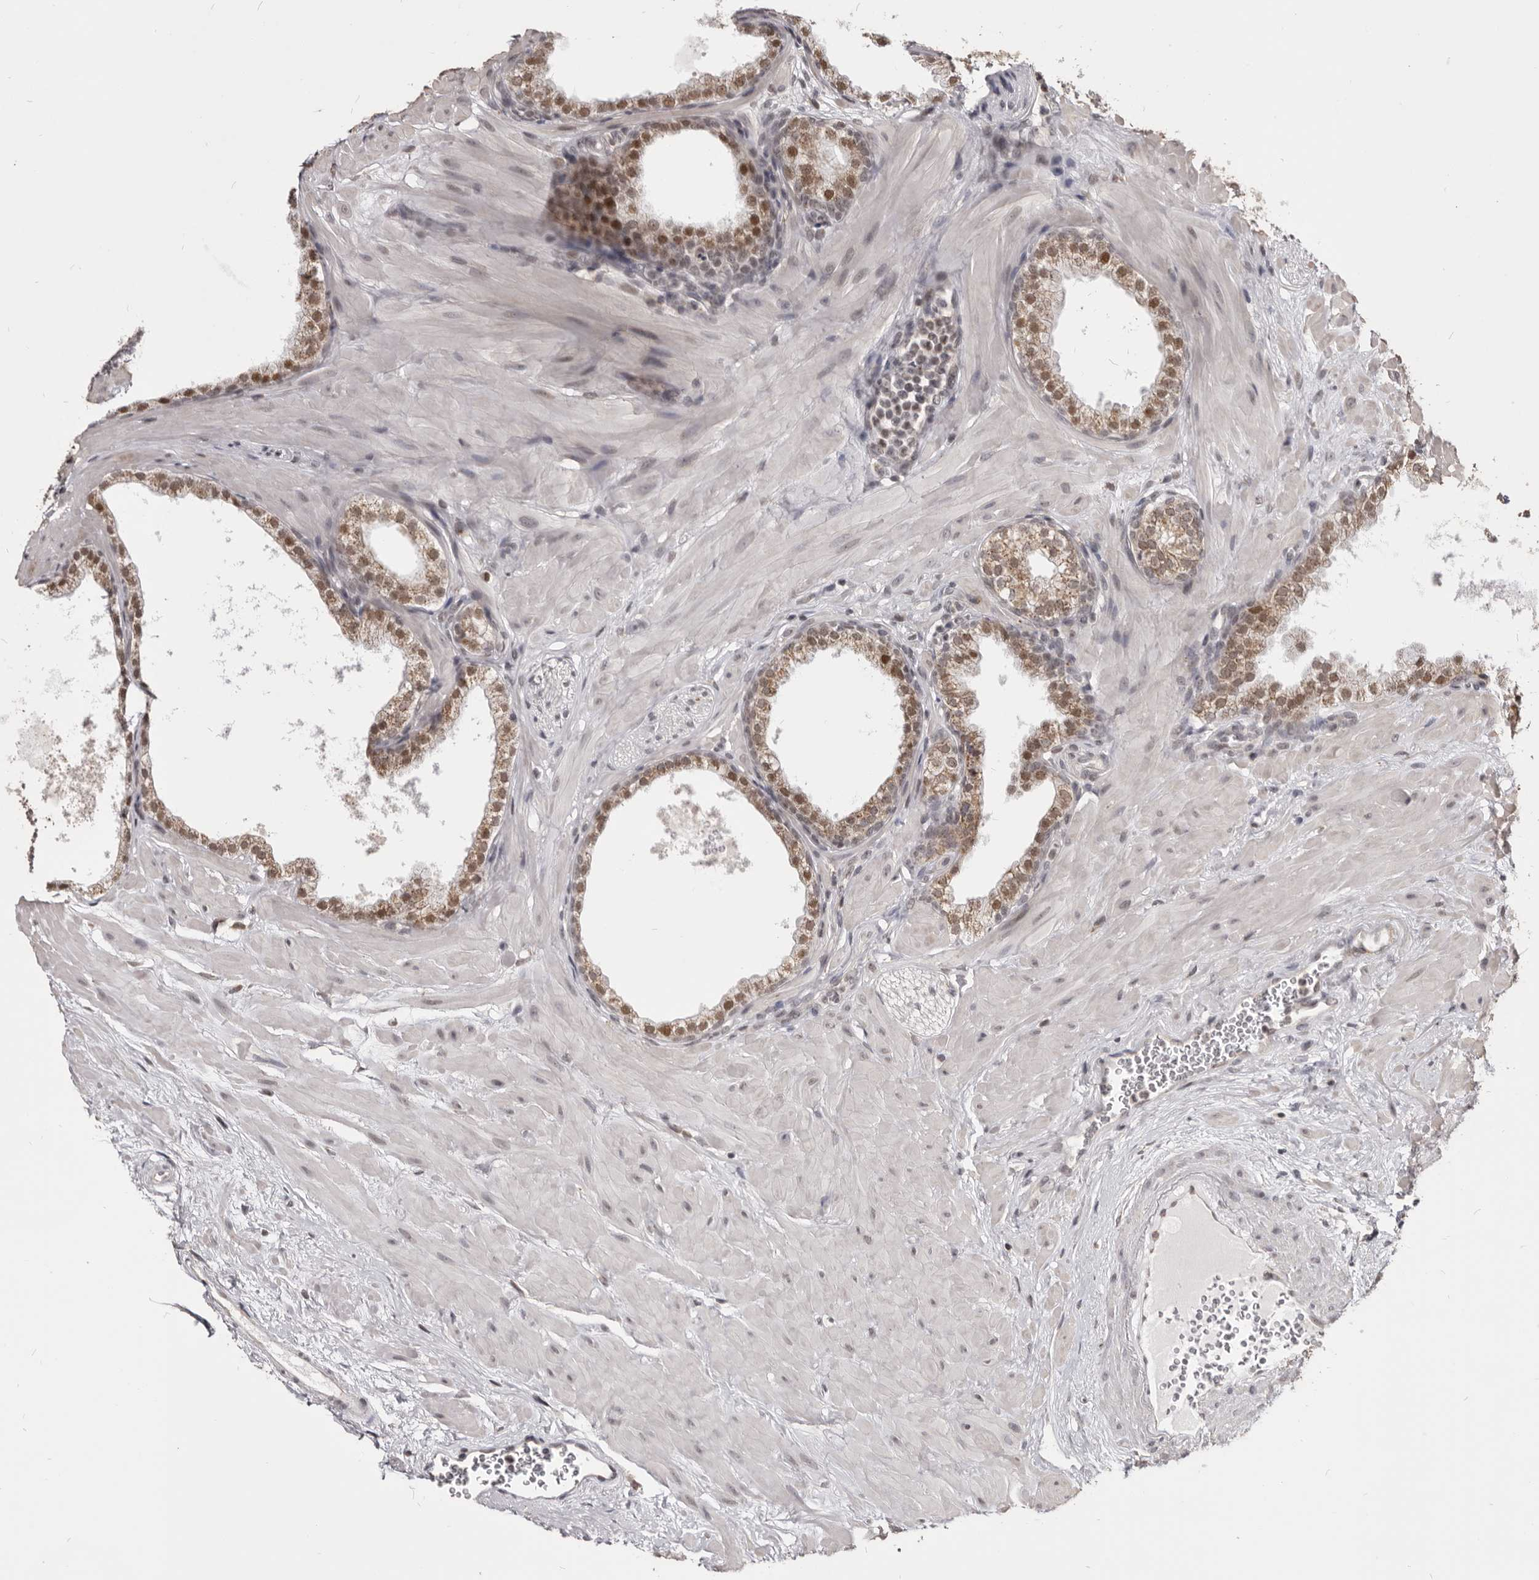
{"staining": {"intensity": "strong", "quantity": ">75%", "location": "nuclear"}, "tissue": "prostate", "cell_type": "Glandular cells", "image_type": "normal", "snomed": [{"axis": "morphology", "description": "Normal tissue, NOS"}, {"axis": "morphology", "description": "Urothelial carcinoma, Low grade"}, {"axis": "topography", "description": "Urinary bladder"}, {"axis": "topography", "description": "Prostate"}], "caption": "A high-resolution histopathology image shows immunohistochemistry staining of normal prostate, which reveals strong nuclear positivity in approximately >75% of glandular cells. (IHC, brightfield microscopy, high magnification).", "gene": "THUMPD1", "patient": {"sex": "male", "age": 60}}